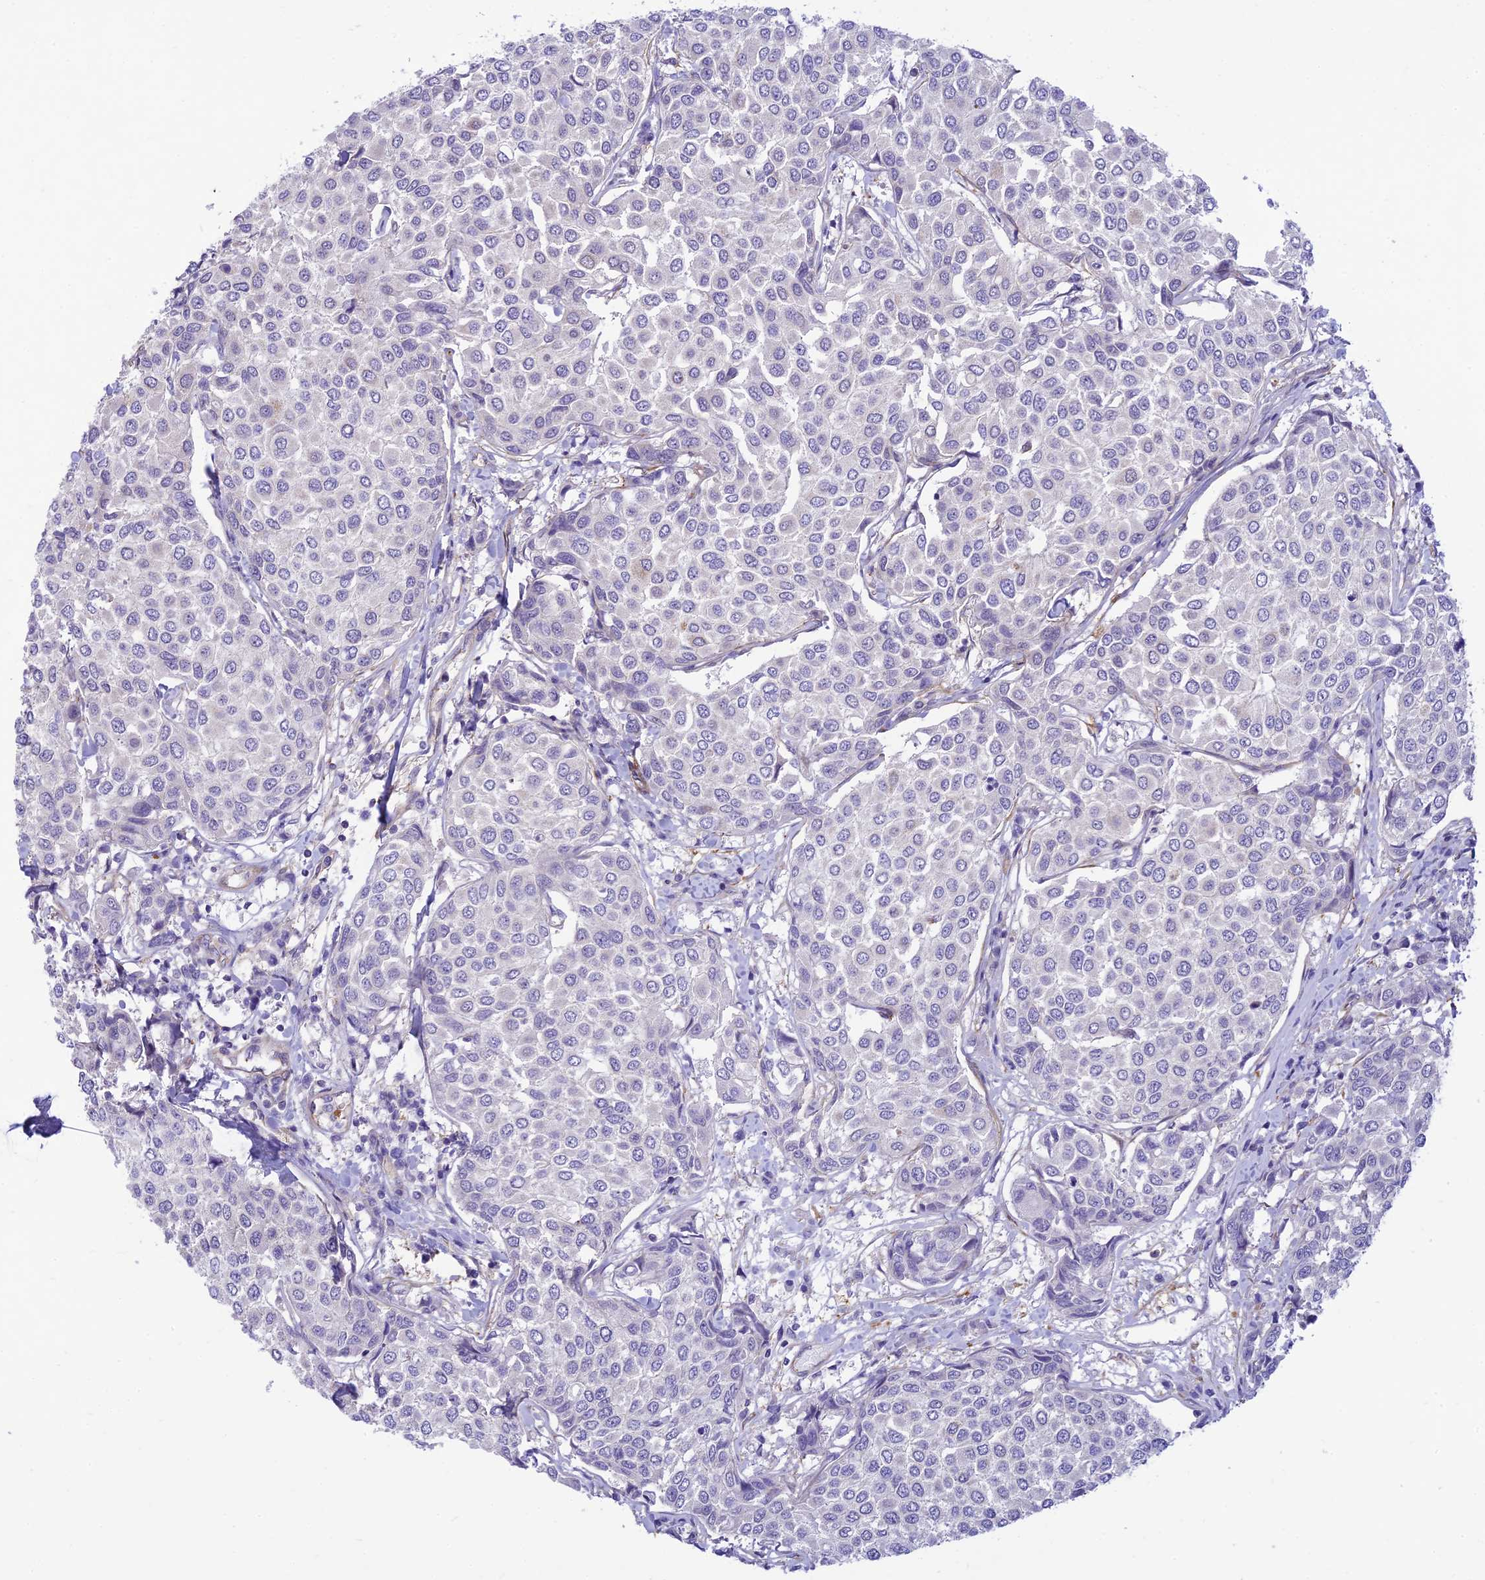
{"staining": {"intensity": "negative", "quantity": "none", "location": "none"}, "tissue": "breast cancer", "cell_type": "Tumor cells", "image_type": "cancer", "snomed": [{"axis": "morphology", "description": "Duct carcinoma"}, {"axis": "topography", "description": "Breast"}], "caption": "Photomicrograph shows no significant protein expression in tumor cells of breast cancer (infiltrating ductal carcinoma).", "gene": "FBXW4", "patient": {"sex": "female", "age": 55}}